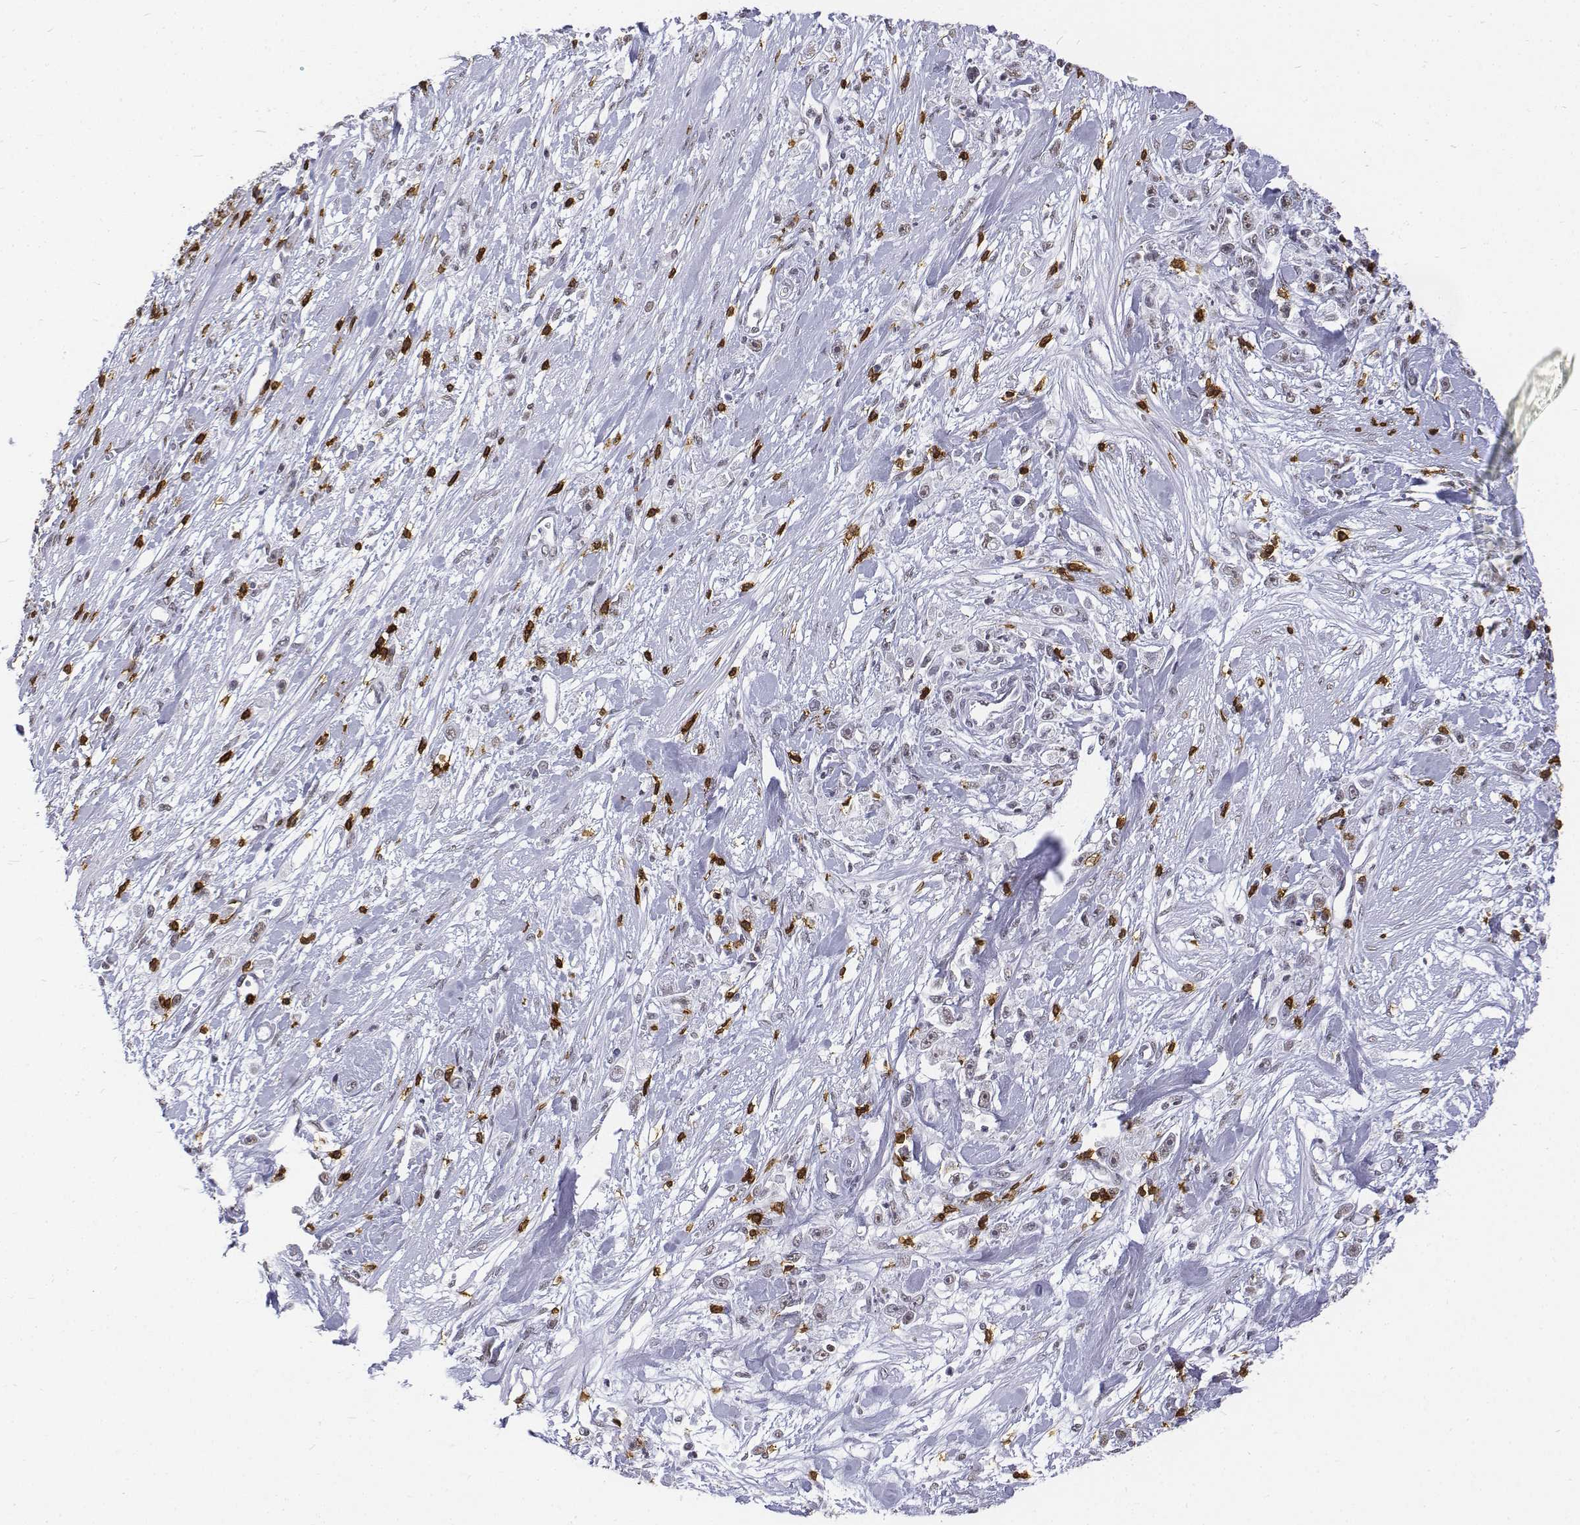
{"staining": {"intensity": "negative", "quantity": "none", "location": "none"}, "tissue": "stomach cancer", "cell_type": "Tumor cells", "image_type": "cancer", "snomed": [{"axis": "morphology", "description": "Adenocarcinoma, NOS"}, {"axis": "topography", "description": "Stomach"}], "caption": "Tumor cells are negative for brown protein staining in stomach adenocarcinoma.", "gene": "CD3E", "patient": {"sex": "female", "age": 59}}